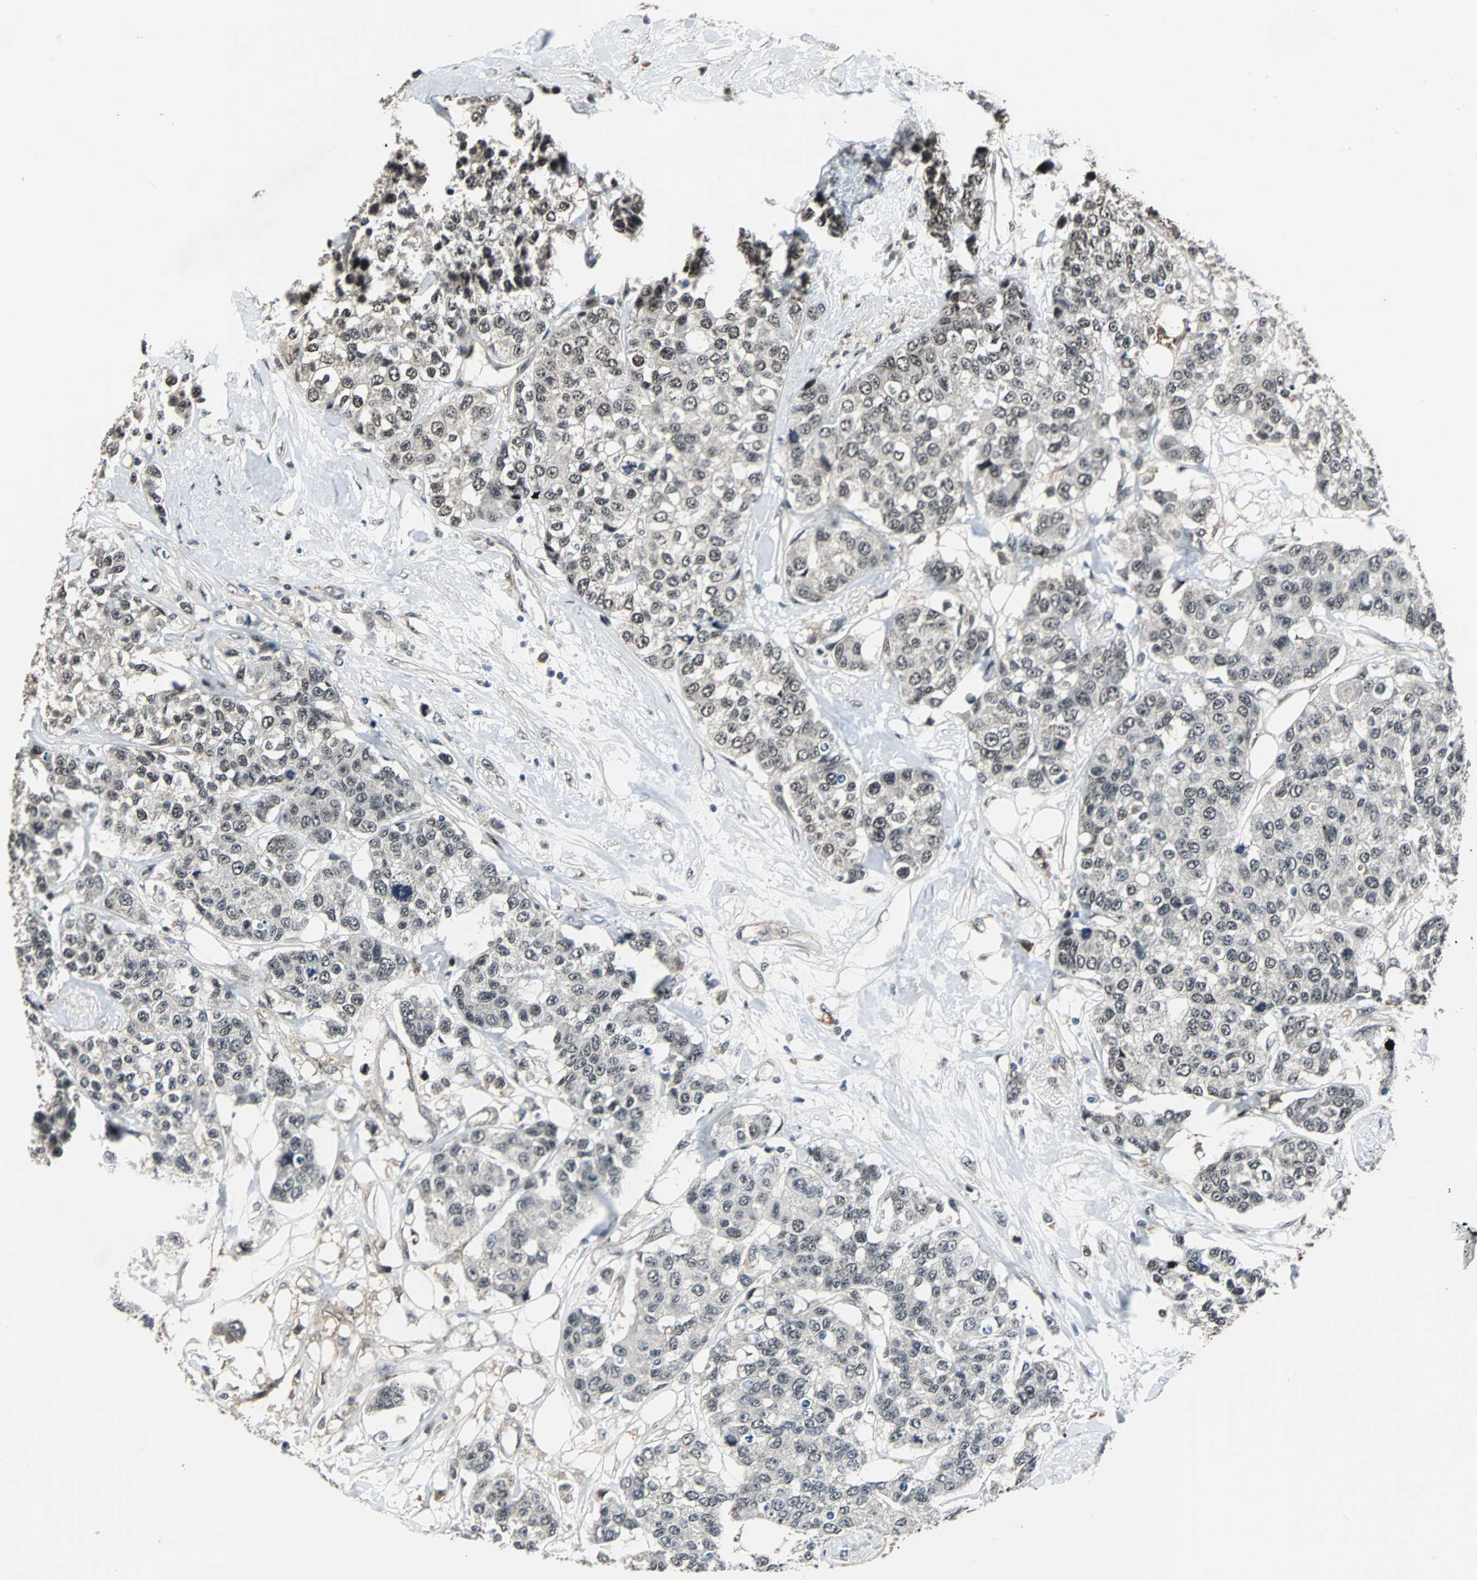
{"staining": {"intensity": "weak", "quantity": "25%-75%", "location": "nuclear"}, "tissue": "breast cancer", "cell_type": "Tumor cells", "image_type": "cancer", "snomed": [{"axis": "morphology", "description": "Duct carcinoma"}, {"axis": "topography", "description": "Breast"}], "caption": "Breast cancer stained with a protein marker exhibits weak staining in tumor cells.", "gene": "MKX", "patient": {"sex": "female", "age": 51}}